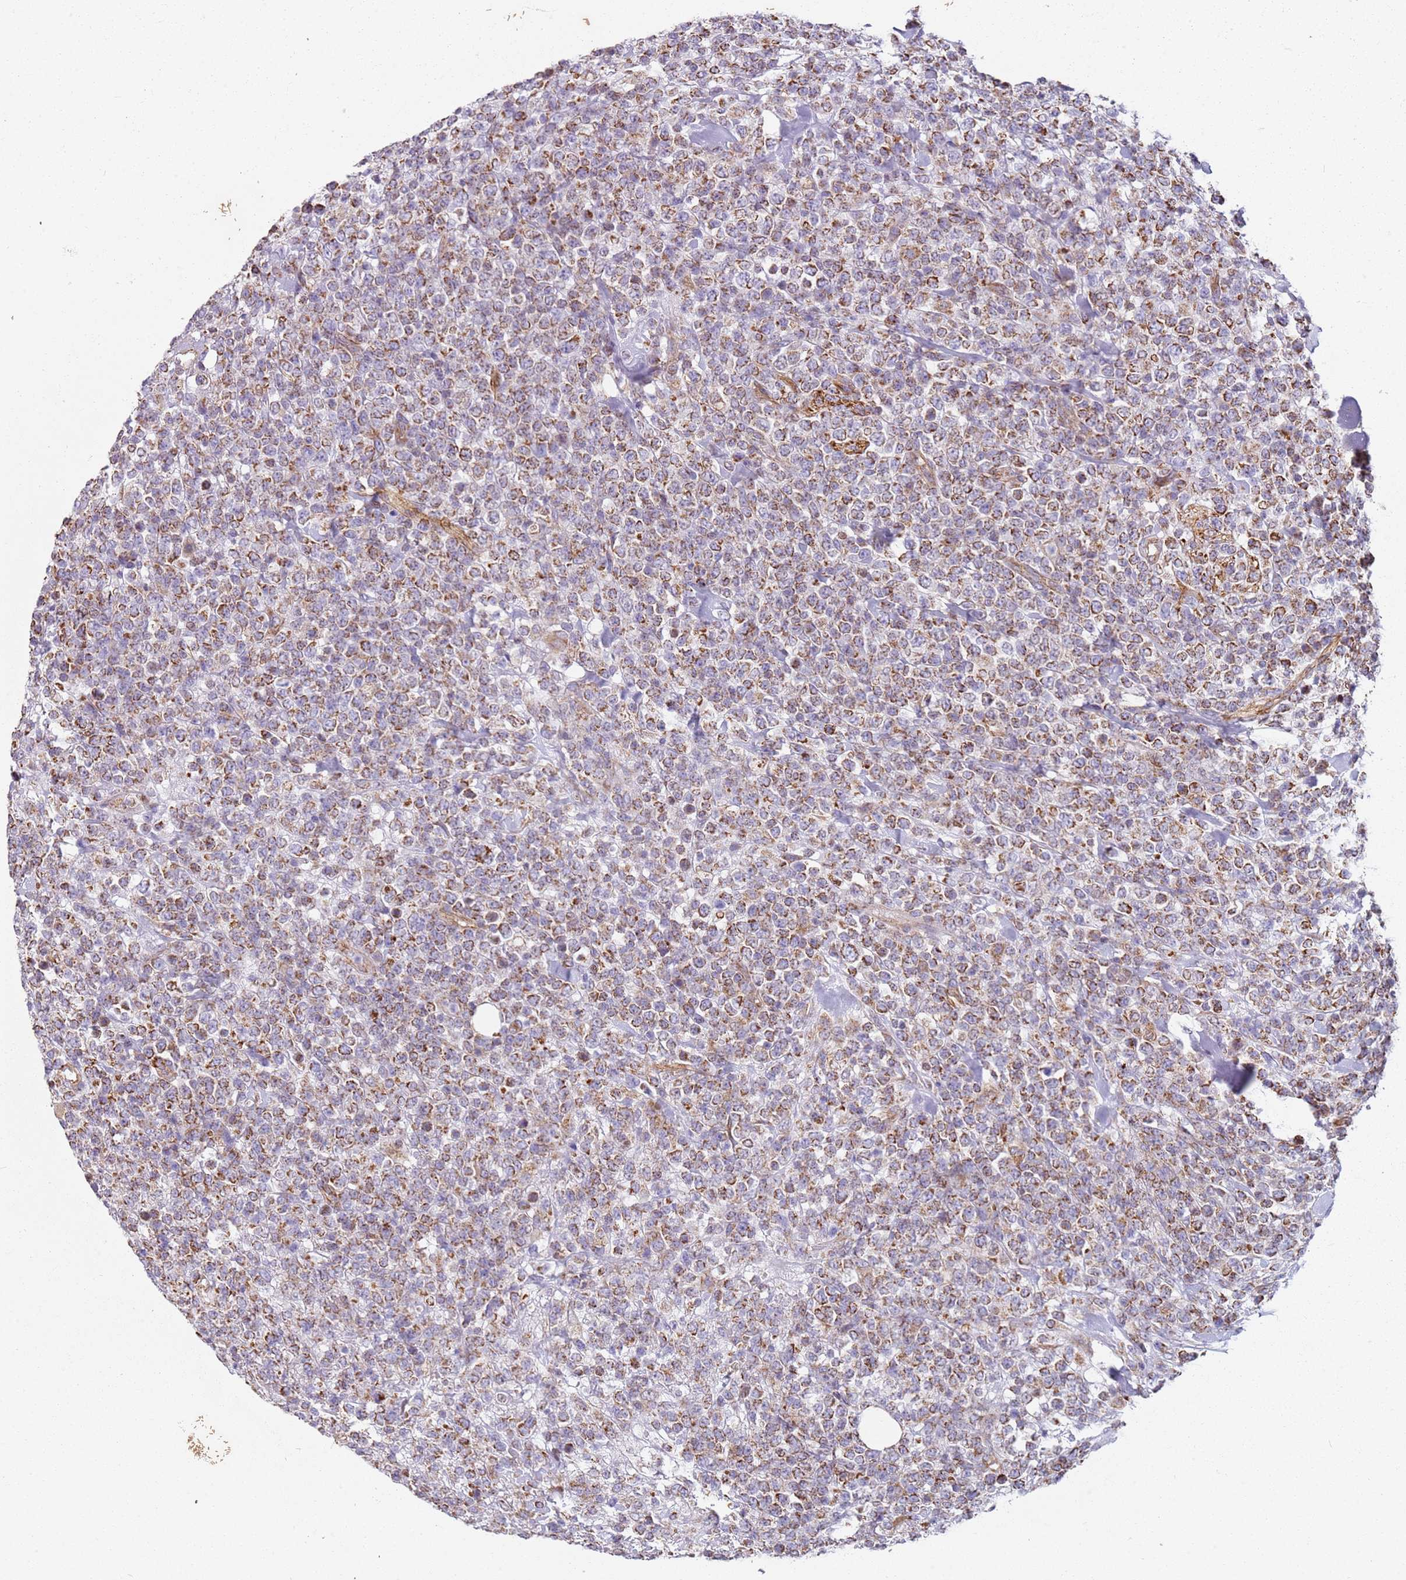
{"staining": {"intensity": "moderate", "quantity": ">75%", "location": "cytoplasmic/membranous"}, "tissue": "lymphoma", "cell_type": "Tumor cells", "image_type": "cancer", "snomed": [{"axis": "morphology", "description": "Malignant lymphoma, non-Hodgkin's type, High grade"}, {"axis": "topography", "description": "Colon"}], "caption": "This is an image of immunohistochemistry staining of lymphoma, which shows moderate positivity in the cytoplasmic/membranous of tumor cells.", "gene": "ALS2", "patient": {"sex": "female", "age": 53}}